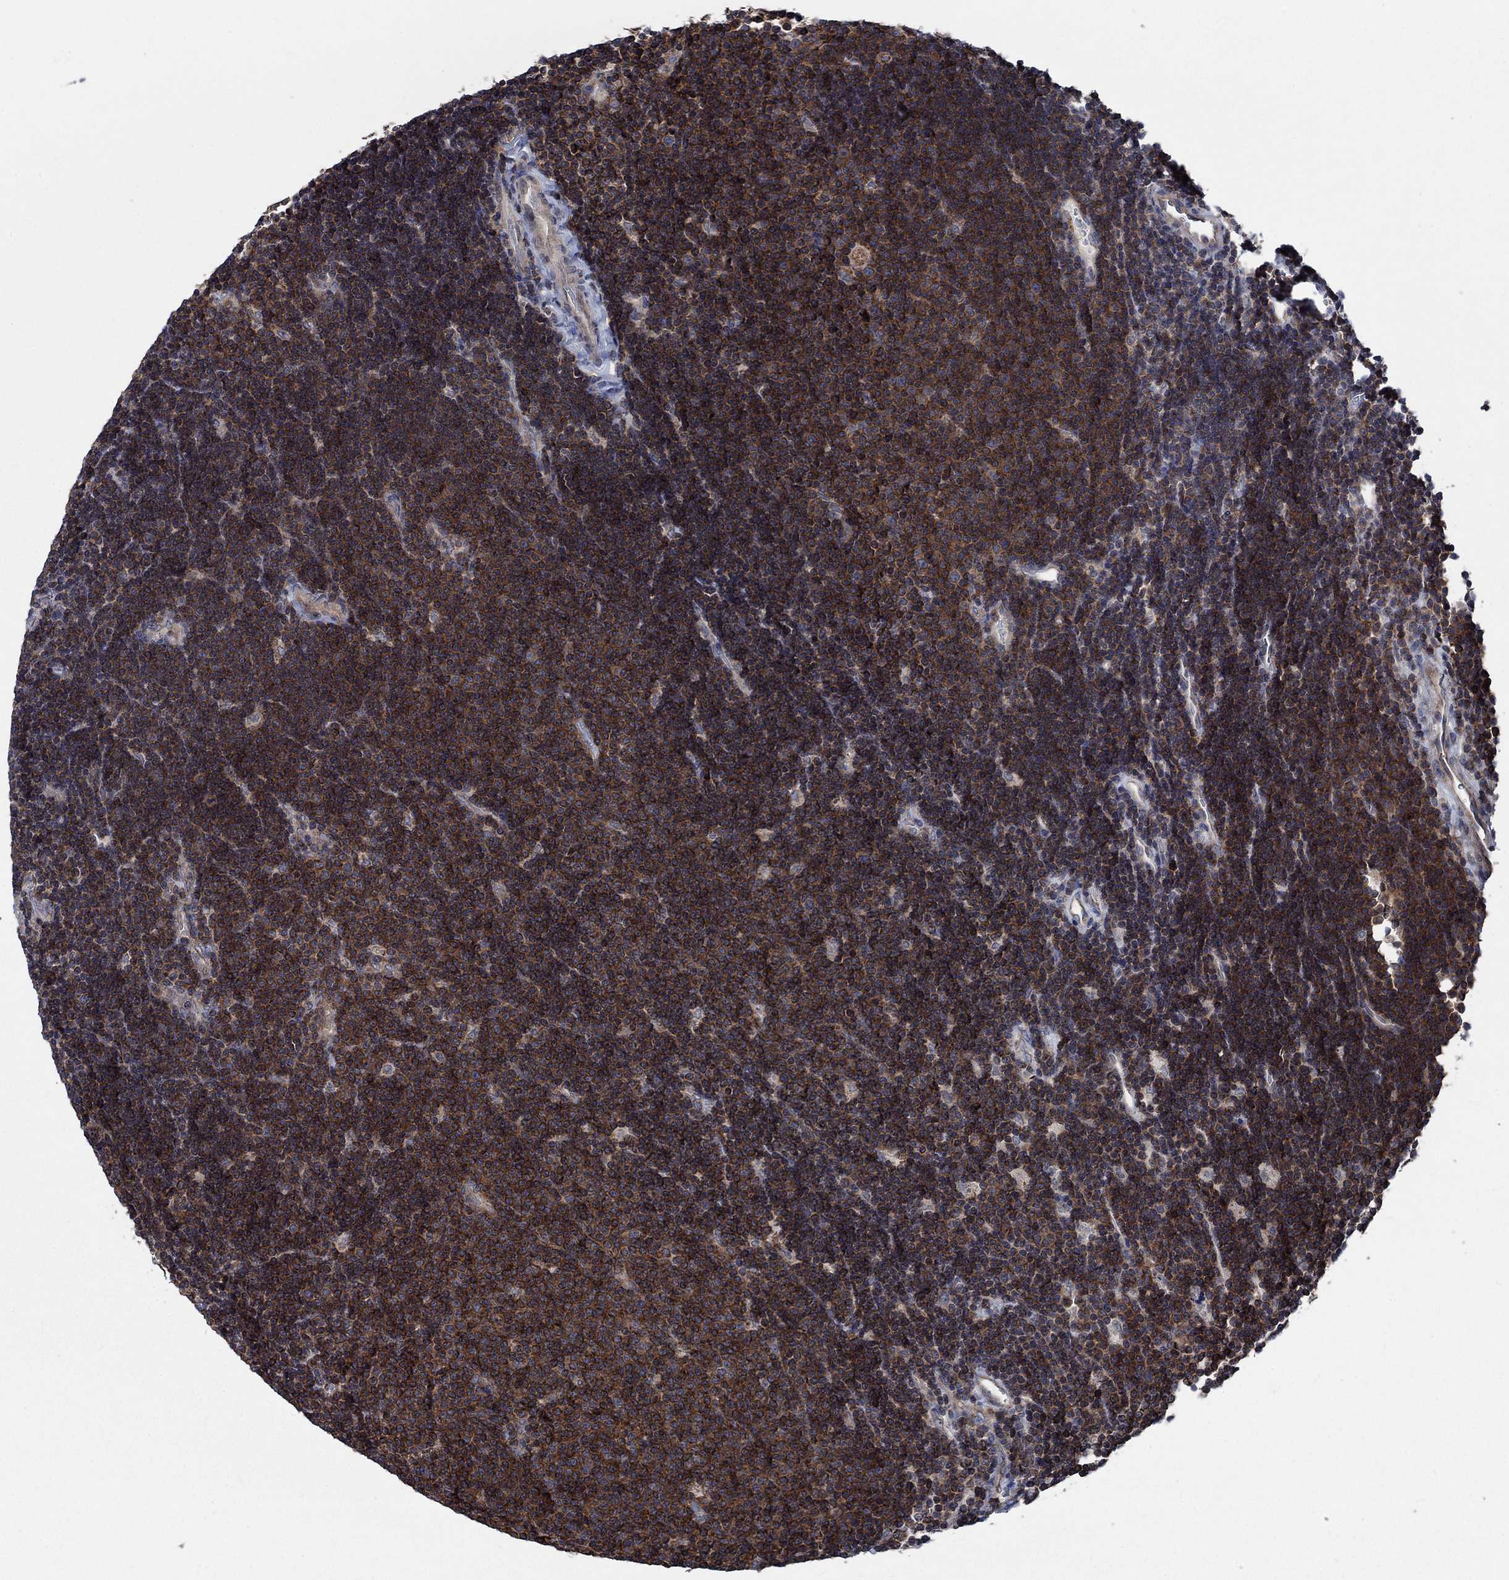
{"staining": {"intensity": "strong", "quantity": ">75%", "location": "cytoplasmic/membranous"}, "tissue": "lymphoma", "cell_type": "Tumor cells", "image_type": "cancer", "snomed": [{"axis": "morphology", "description": "Malignant lymphoma, non-Hodgkin's type, Low grade"}, {"axis": "topography", "description": "Brain"}], "caption": "Immunohistochemical staining of low-grade malignant lymphoma, non-Hodgkin's type displays high levels of strong cytoplasmic/membranous protein expression in approximately >75% of tumor cells.", "gene": "STXBP6", "patient": {"sex": "female", "age": 66}}